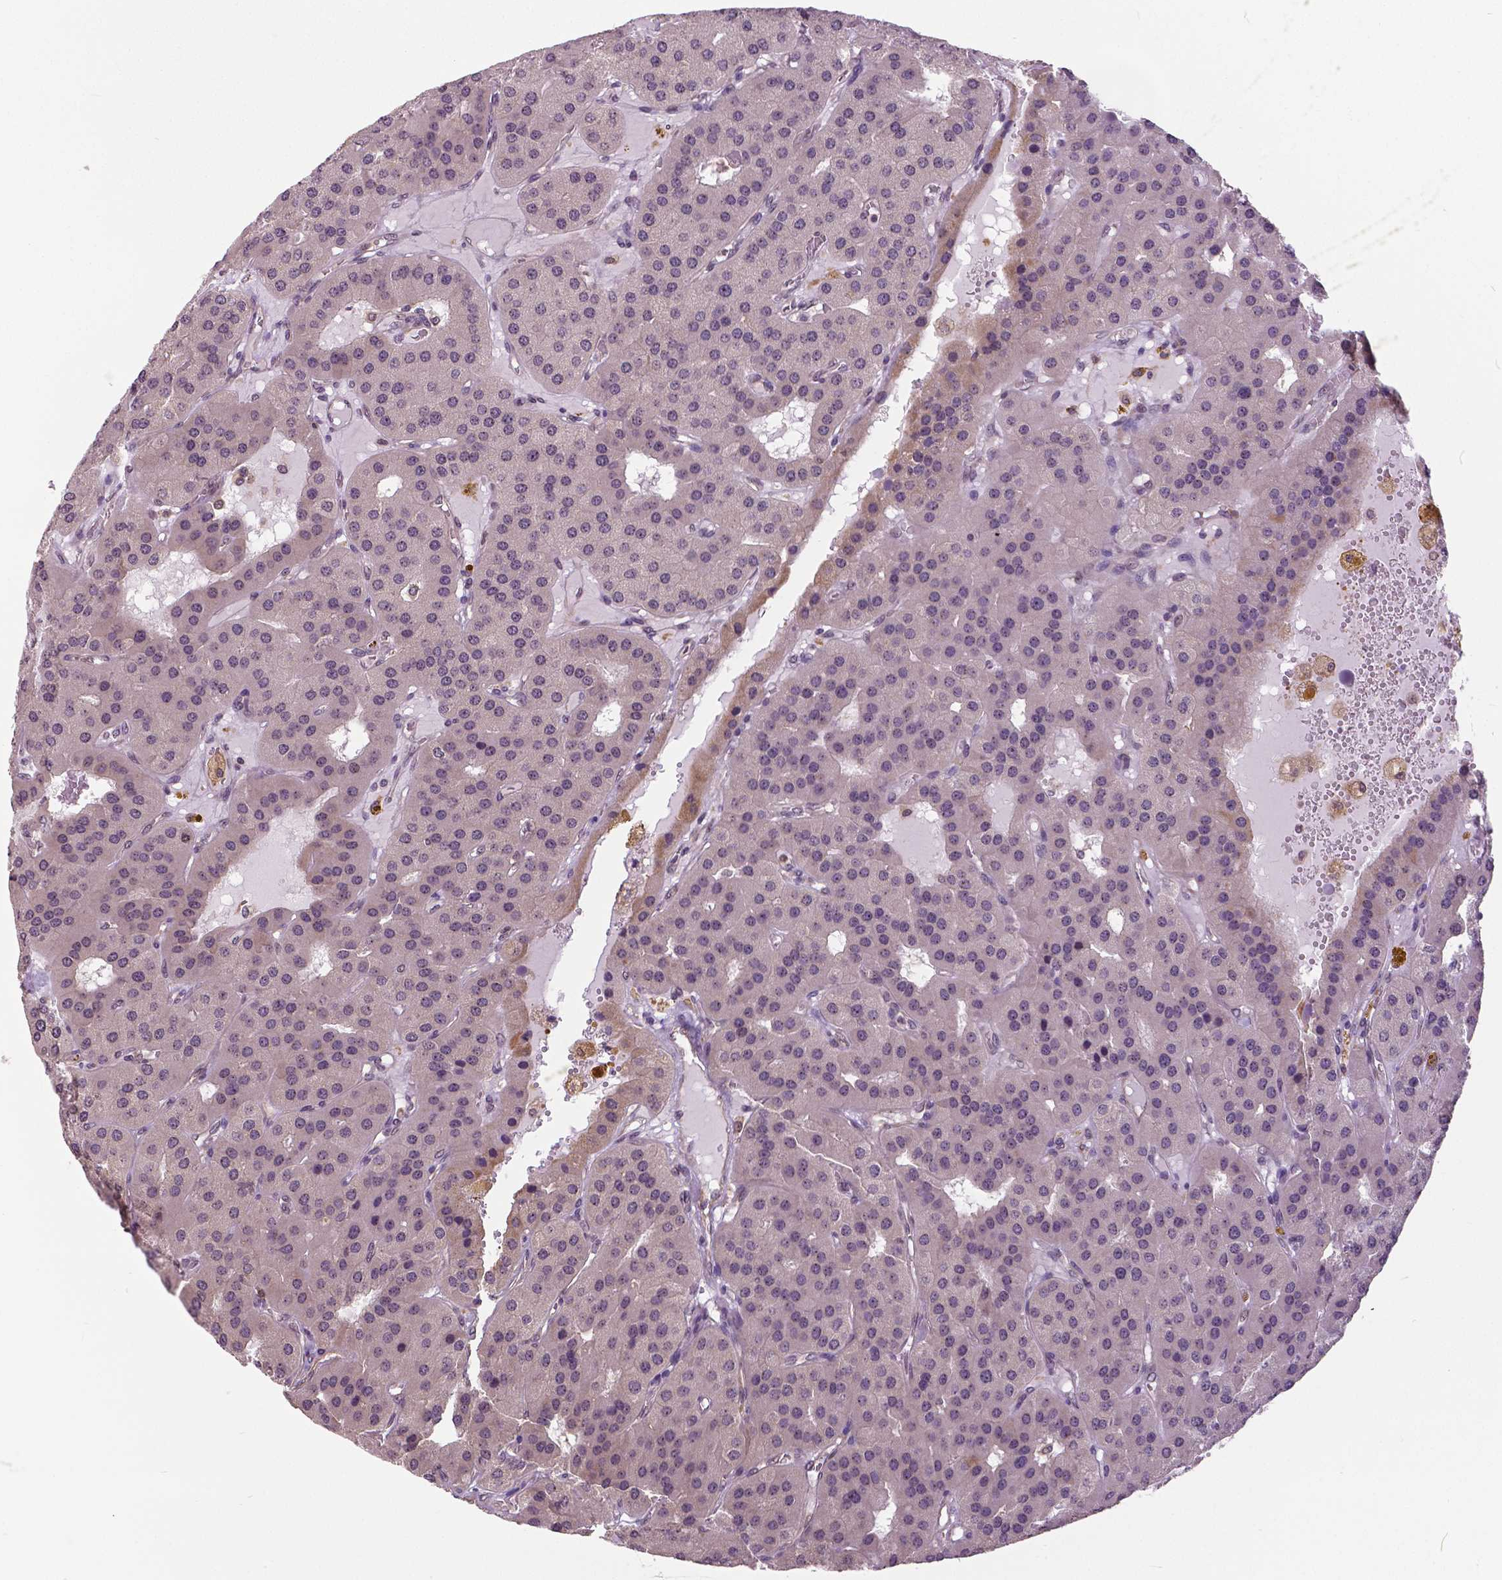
{"staining": {"intensity": "negative", "quantity": "none", "location": "none"}, "tissue": "parathyroid gland", "cell_type": "Glandular cells", "image_type": "normal", "snomed": [{"axis": "morphology", "description": "Normal tissue, NOS"}, {"axis": "morphology", "description": "Adenoma, NOS"}, {"axis": "topography", "description": "Parathyroid gland"}], "caption": "DAB (3,3'-diaminobenzidine) immunohistochemical staining of benign parathyroid gland demonstrates no significant expression in glandular cells.", "gene": "ANXA13", "patient": {"sex": "female", "age": 86}}